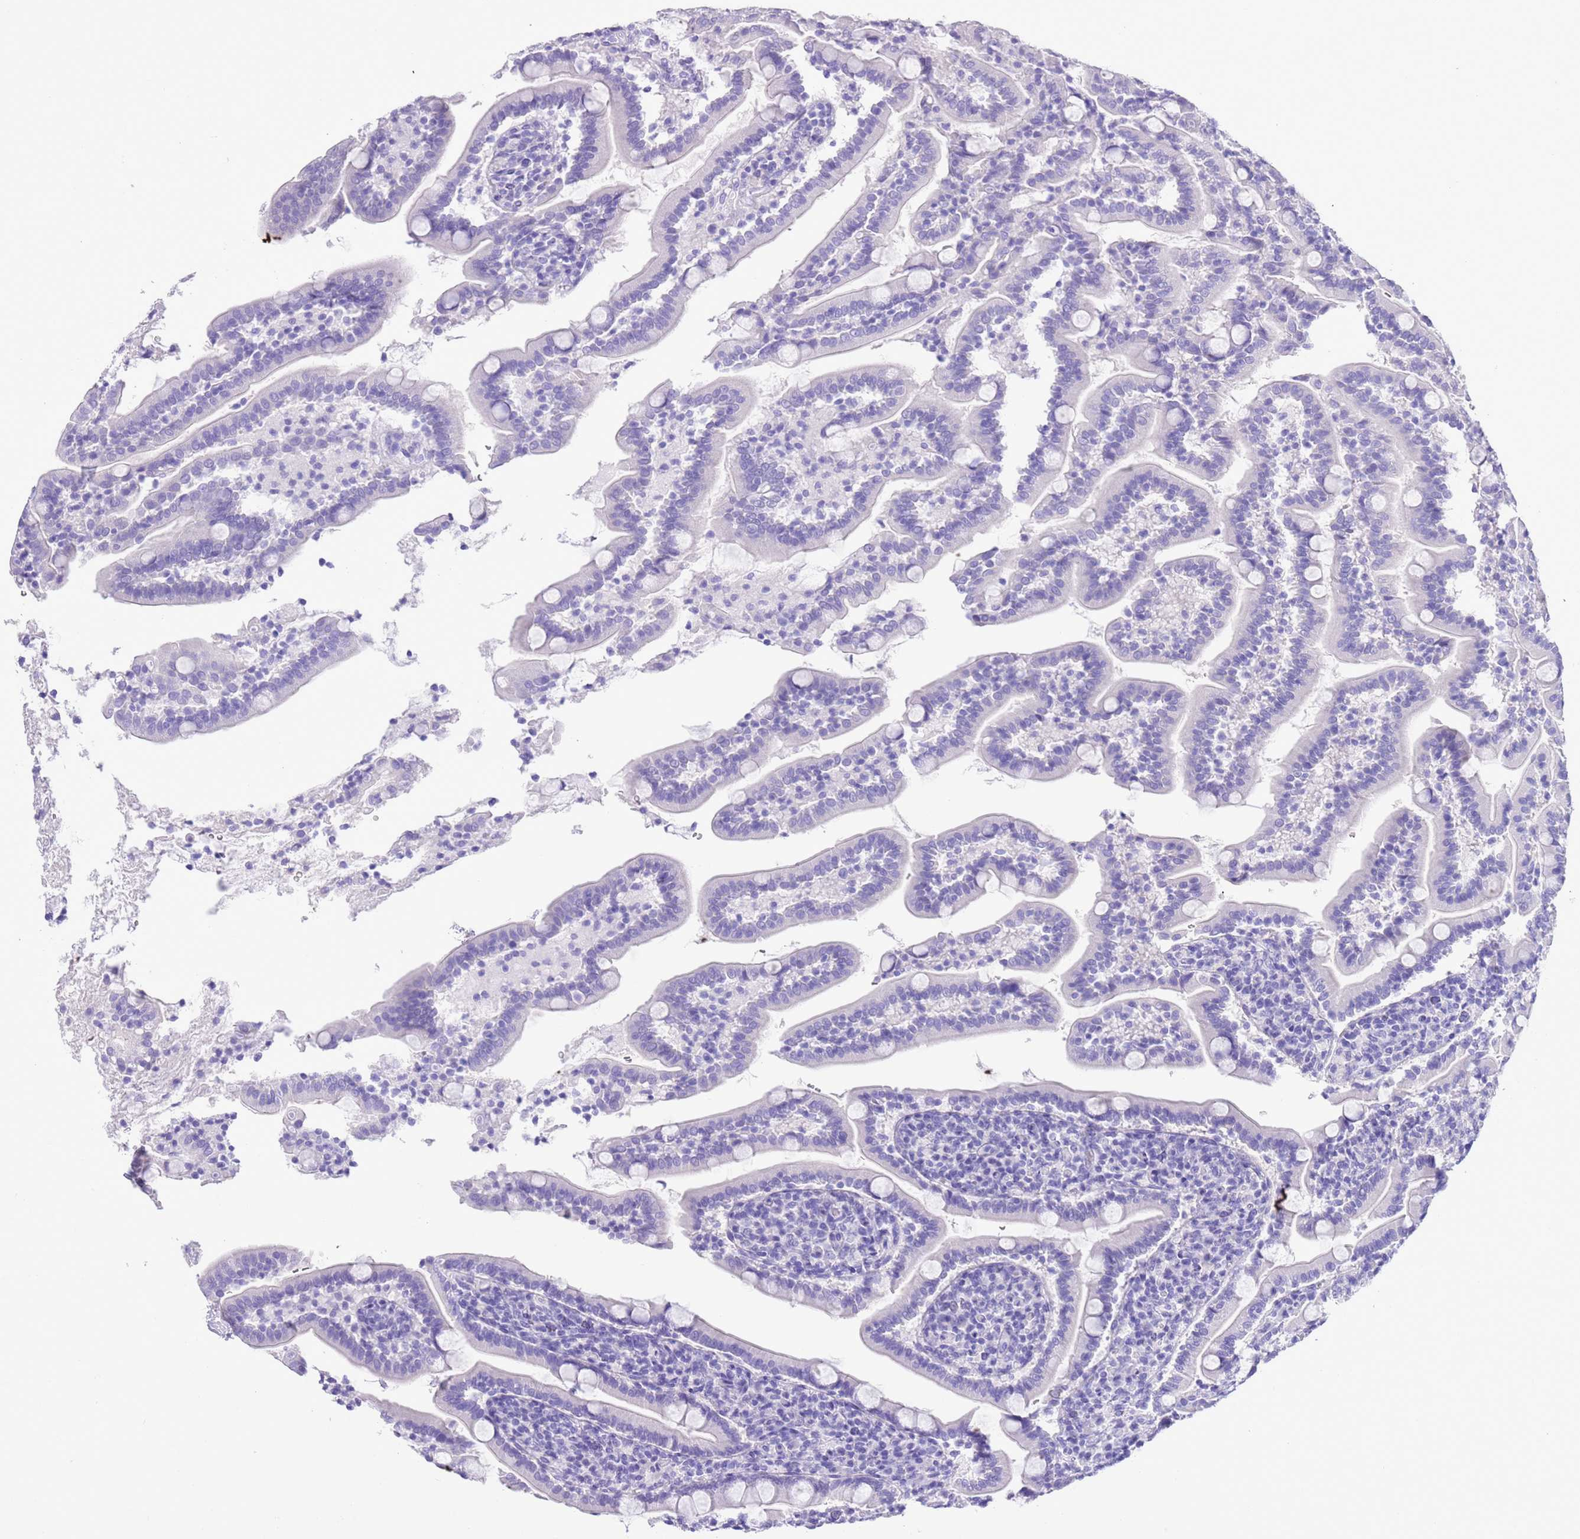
{"staining": {"intensity": "negative", "quantity": "none", "location": "none"}, "tissue": "duodenum", "cell_type": "Glandular cells", "image_type": "normal", "snomed": [{"axis": "morphology", "description": "Normal tissue, NOS"}, {"axis": "topography", "description": "Duodenum"}], "caption": "Glandular cells show no significant protein expression in unremarkable duodenum.", "gene": "TBC1D10B", "patient": {"sex": "male", "age": 35}}